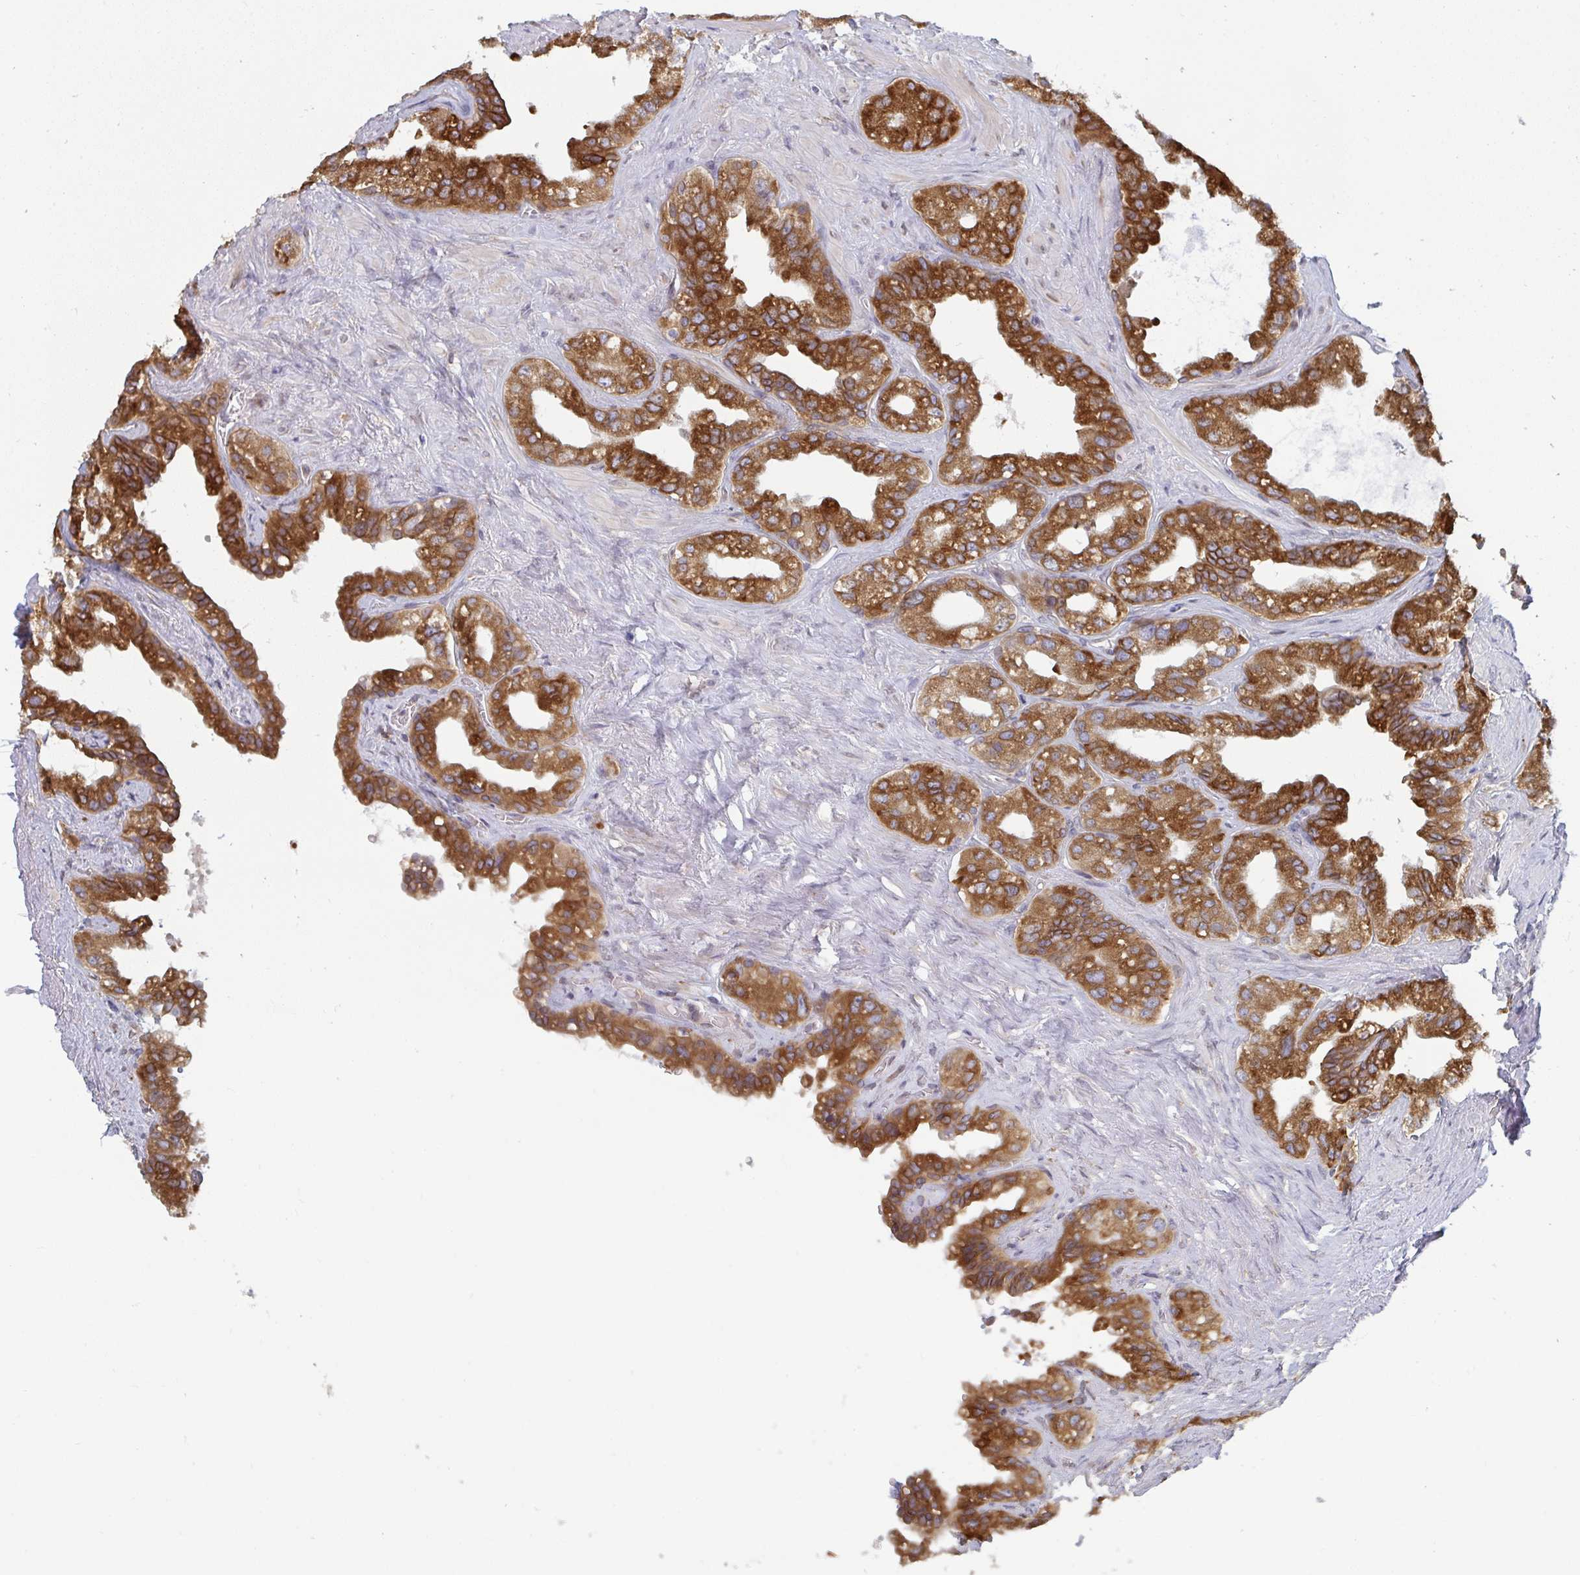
{"staining": {"intensity": "strong", "quantity": ">75%", "location": "cytoplasmic/membranous"}, "tissue": "seminal vesicle", "cell_type": "Glandular cells", "image_type": "normal", "snomed": [{"axis": "morphology", "description": "Normal tissue, NOS"}, {"axis": "topography", "description": "Seminal veicle"}, {"axis": "topography", "description": "Peripheral nerve tissue"}], "caption": "Strong cytoplasmic/membranous expression is identified in approximately >75% of glandular cells in normal seminal vesicle.", "gene": "LYSMD4", "patient": {"sex": "male", "age": 76}}